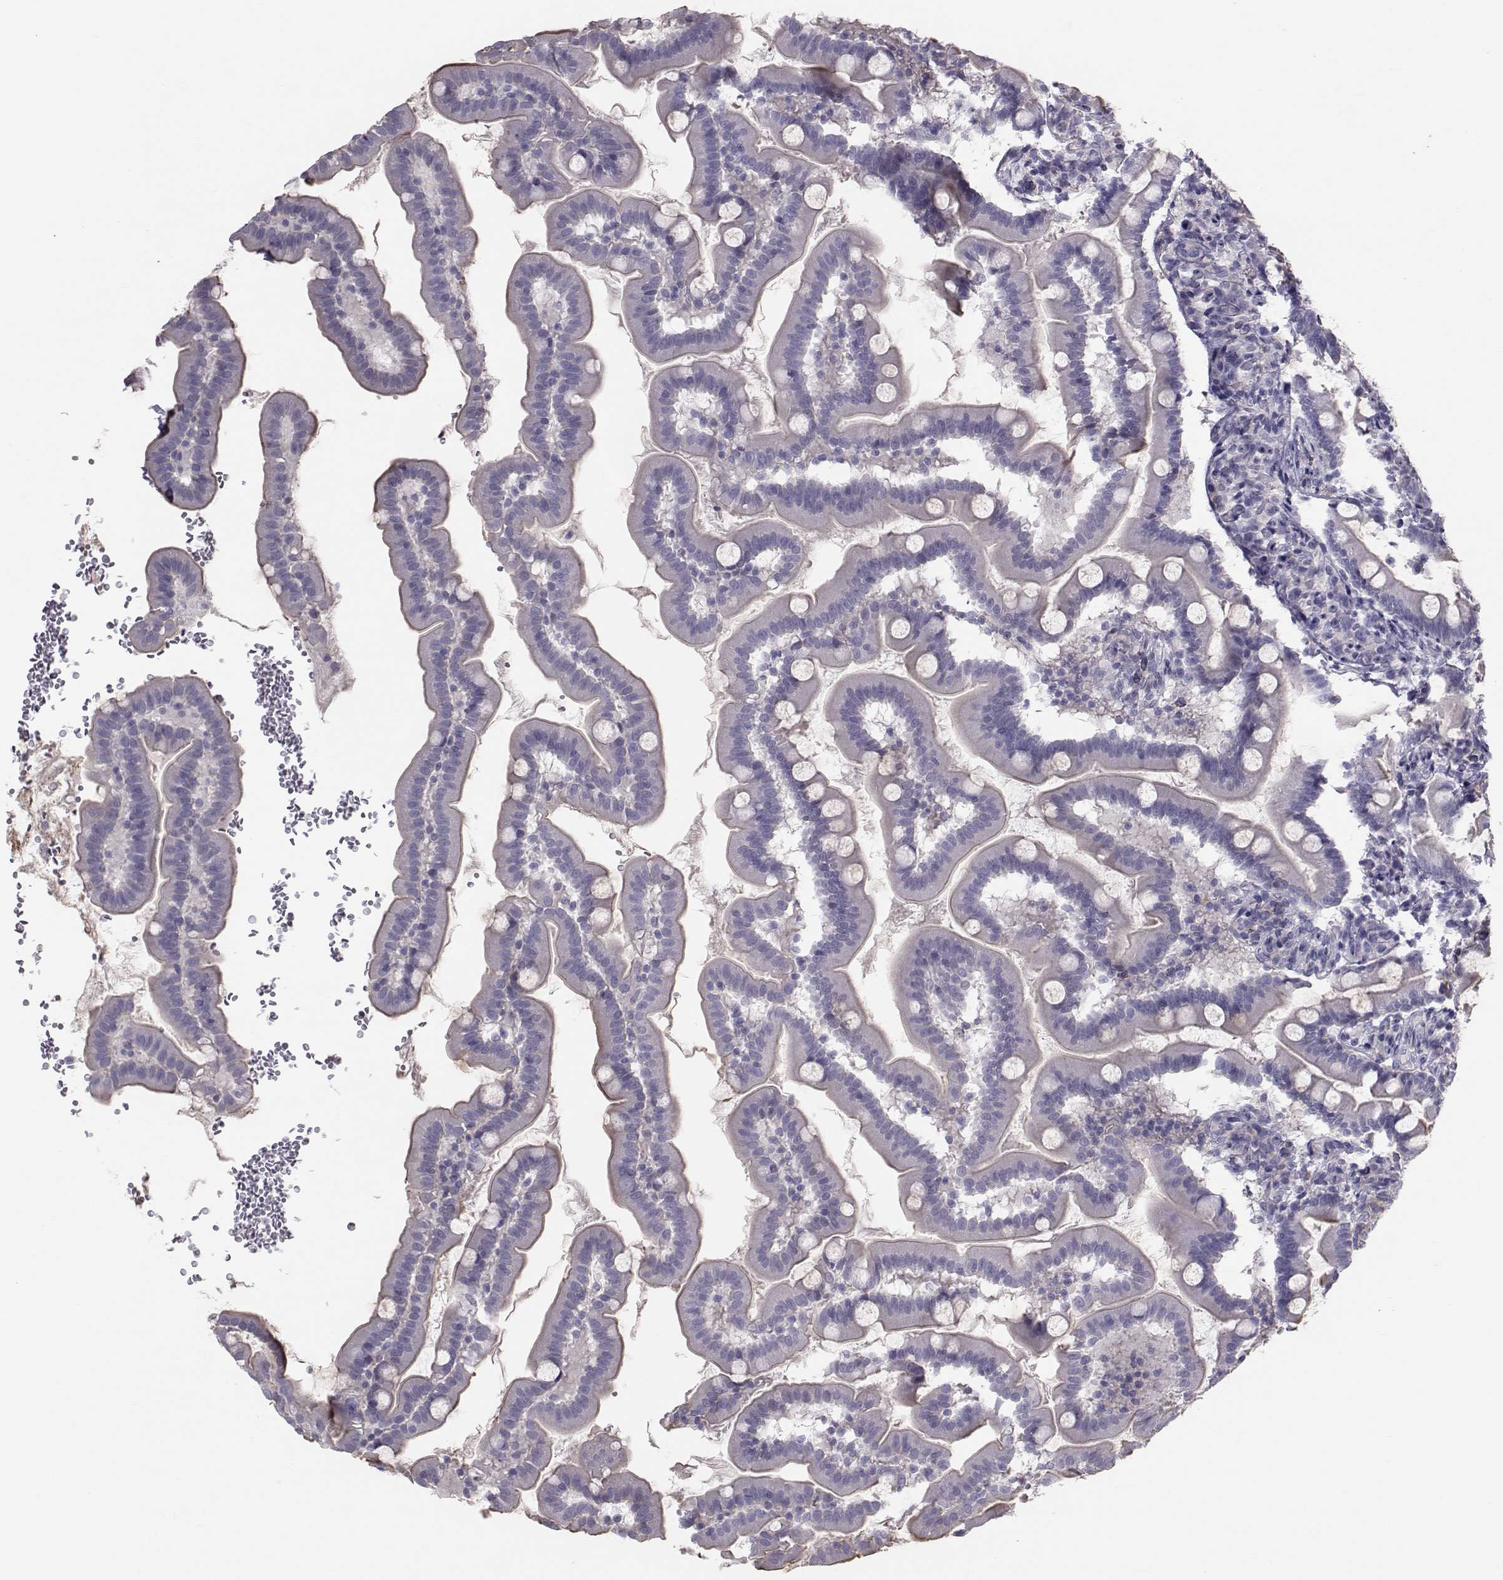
{"staining": {"intensity": "moderate", "quantity": "<25%", "location": "cytoplasmic/membranous"}, "tissue": "small intestine", "cell_type": "Glandular cells", "image_type": "normal", "snomed": [{"axis": "morphology", "description": "Normal tissue, NOS"}, {"axis": "topography", "description": "Small intestine"}], "caption": "Protein staining of unremarkable small intestine reveals moderate cytoplasmic/membranous positivity in approximately <25% of glandular cells.", "gene": "GARIN3", "patient": {"sex": "female", "age": 44}}